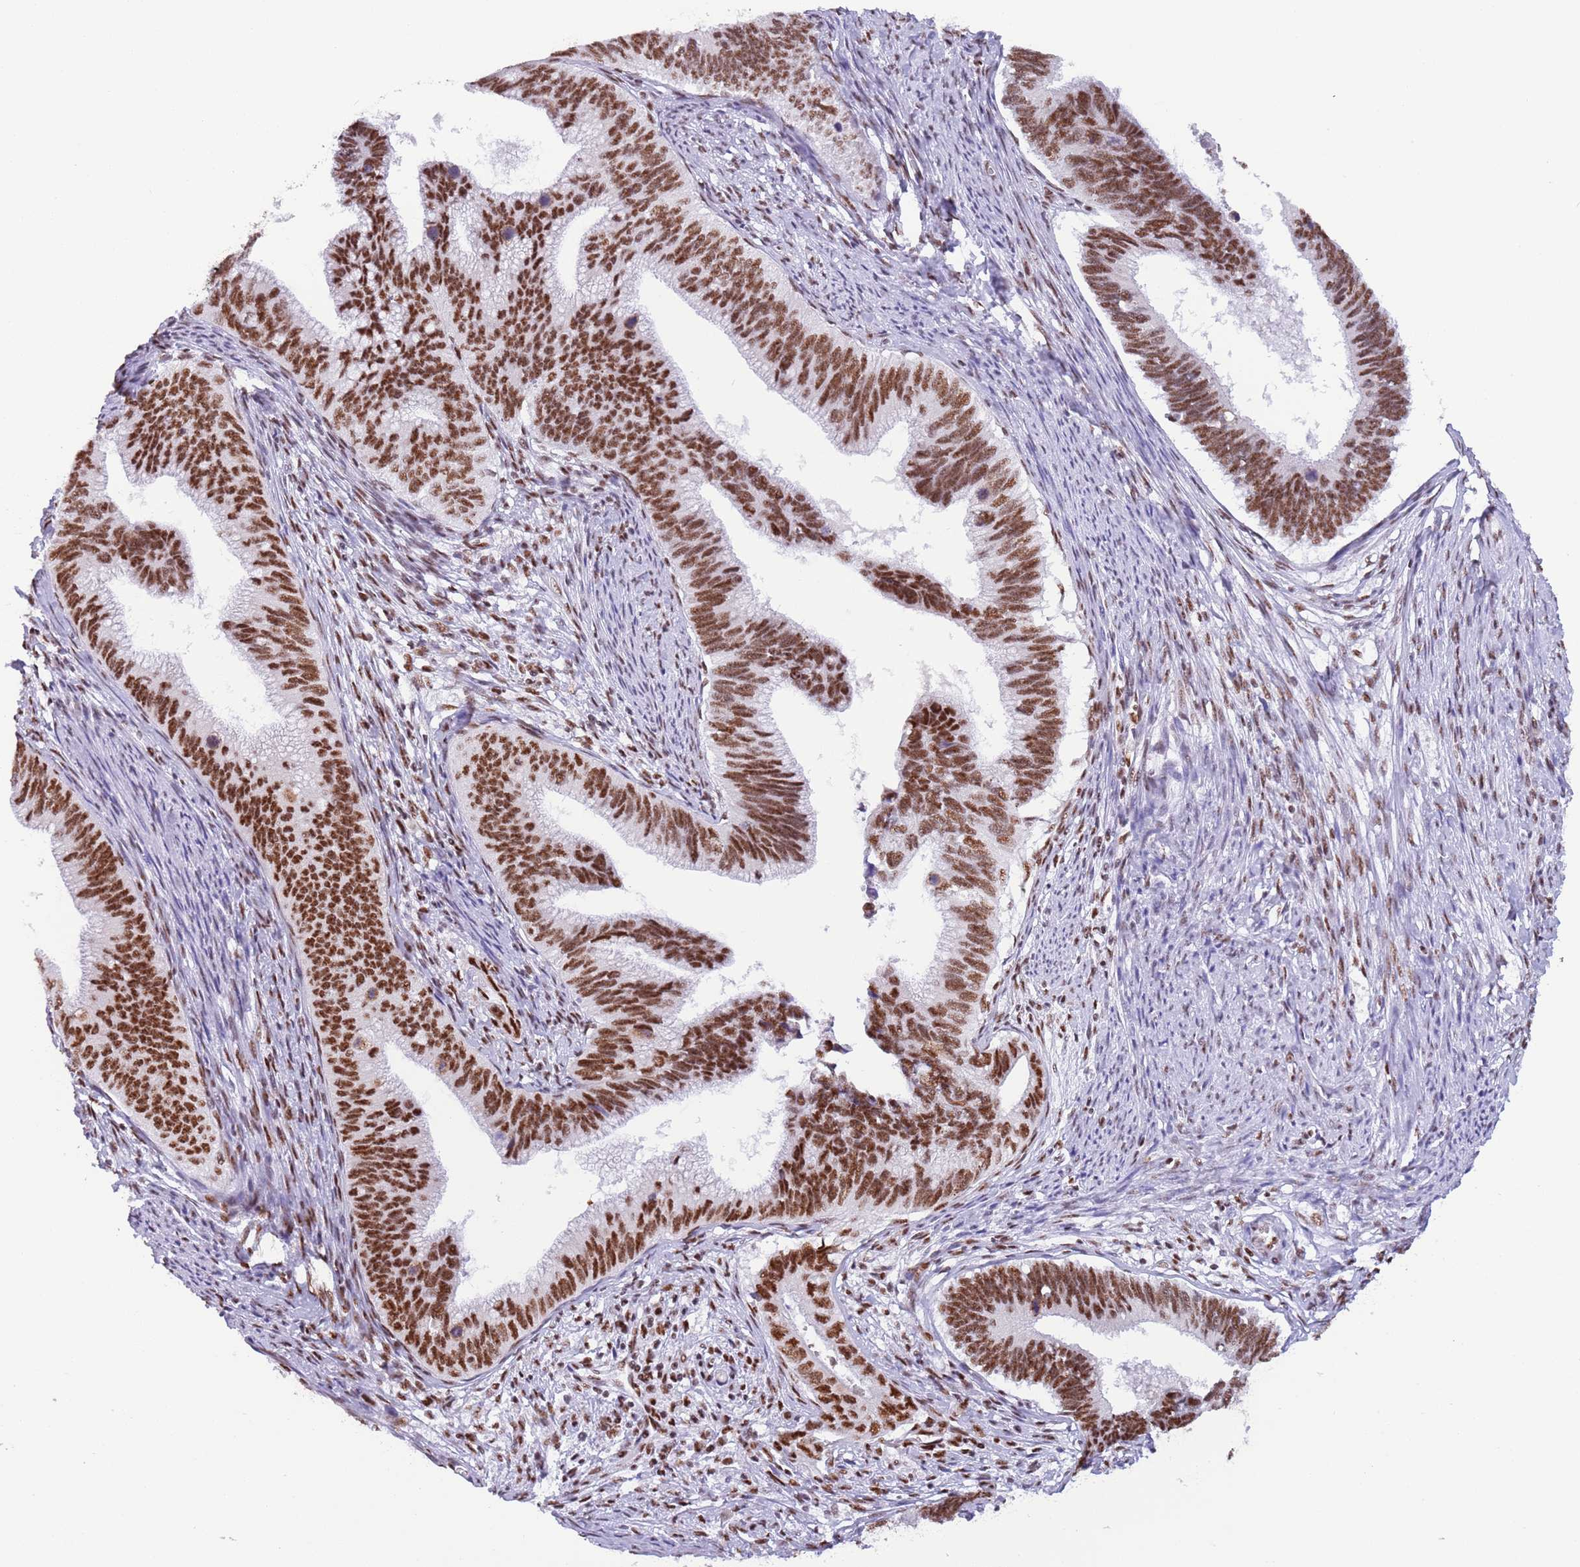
{"staining": {"intensity": "strong", "quantity": ">75%", "location": "nuclear"}, "tissue": "cervical cancer", "cell_type": "Tumor cells", "image_type": "cancer", "snomed": [{"axis": "morphology", "description": "Adenocarcinoma, NOS"}, {"axis": "topography", "description": "Cervix"}], "caption": "Tumor cells exhibit high levels of strong nuclear expression in about >75% of cells in human cervical adenocarcinoma.", "gene": "SF3A2", "patient": {"sex": "female", "age": 42}}